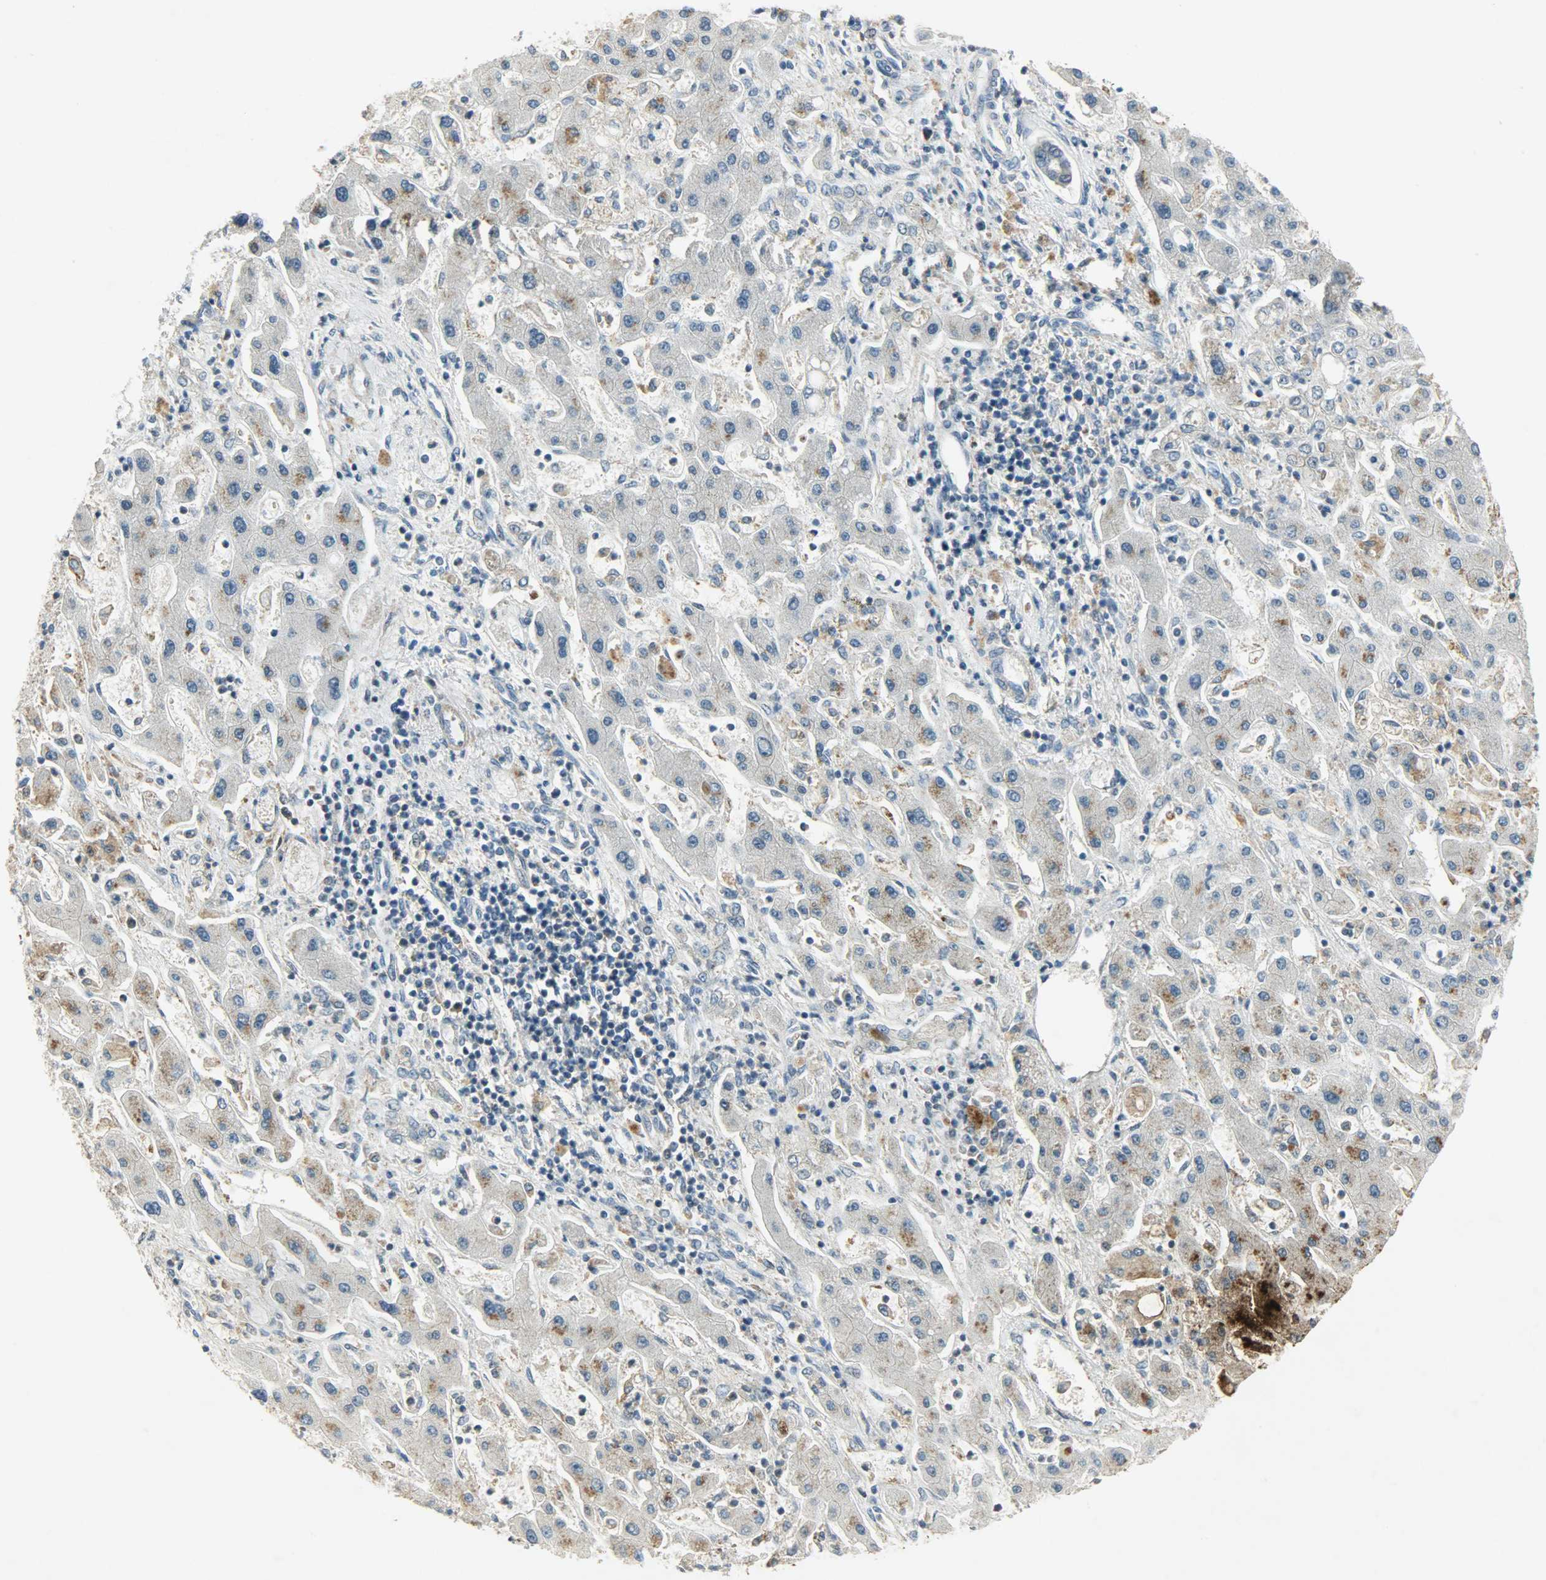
{"staining": {"intensity": "moderate", "quantity": "25%-75%", "location": "cytoplasmic/membranous"}, "tissue": "liver cancer", "cell_type": "Tumor cells", "image_type": "cancer", "snomed": [{"axis": "morphology", "description": "Cholangiocarcinoma"}, {"axis": "topography", "description": "Liver"}], "caption": "Immunohistochemical staining of human liver cholangiocarcinoma reveals medium levels of moderate cytoplasmic/membranous protein staining in about 25%-75% of tumor cells.", "gene": "AURKB", "patient": {"sex": "male", "age": 50}}